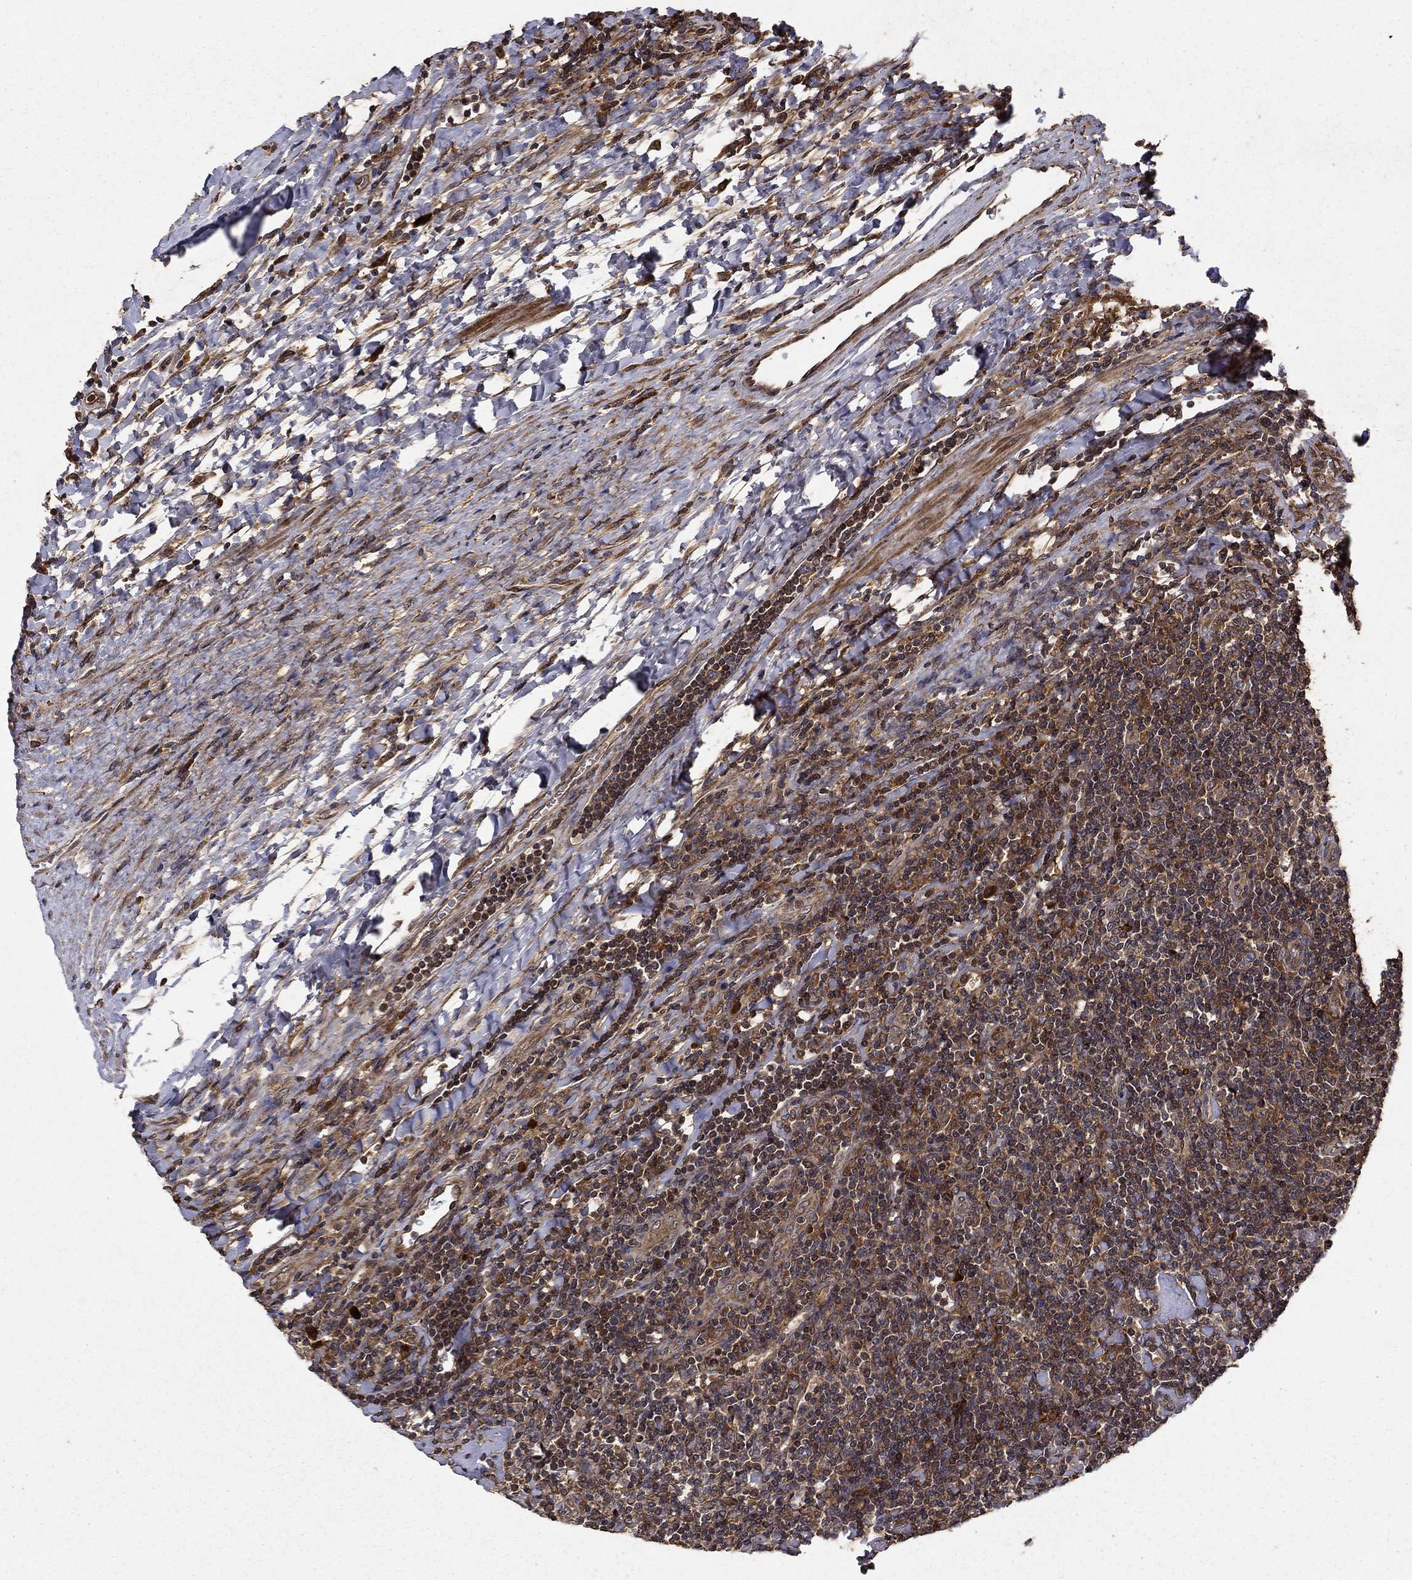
{"staining": {"intensity": "moderate", "quantity": ">75%", "location": "cytoplasmic/membranous"}, "tissue": "lymphoma", "cell_type": "Tumor cells", "image_type": "cancer", "snomed": [{"axis": "morphology", "description": "Hodgkin's disease, NOS"}, {"axis": "topography", "description": "Lymph node"}], "caption": "Tumor cells reveal moderate cytoplasmic/membranous expression in approximately >75% of cells in Hodgkin's disease.", "gene": "BABAM2", "patient": {"sex": "male", "age": 40}}